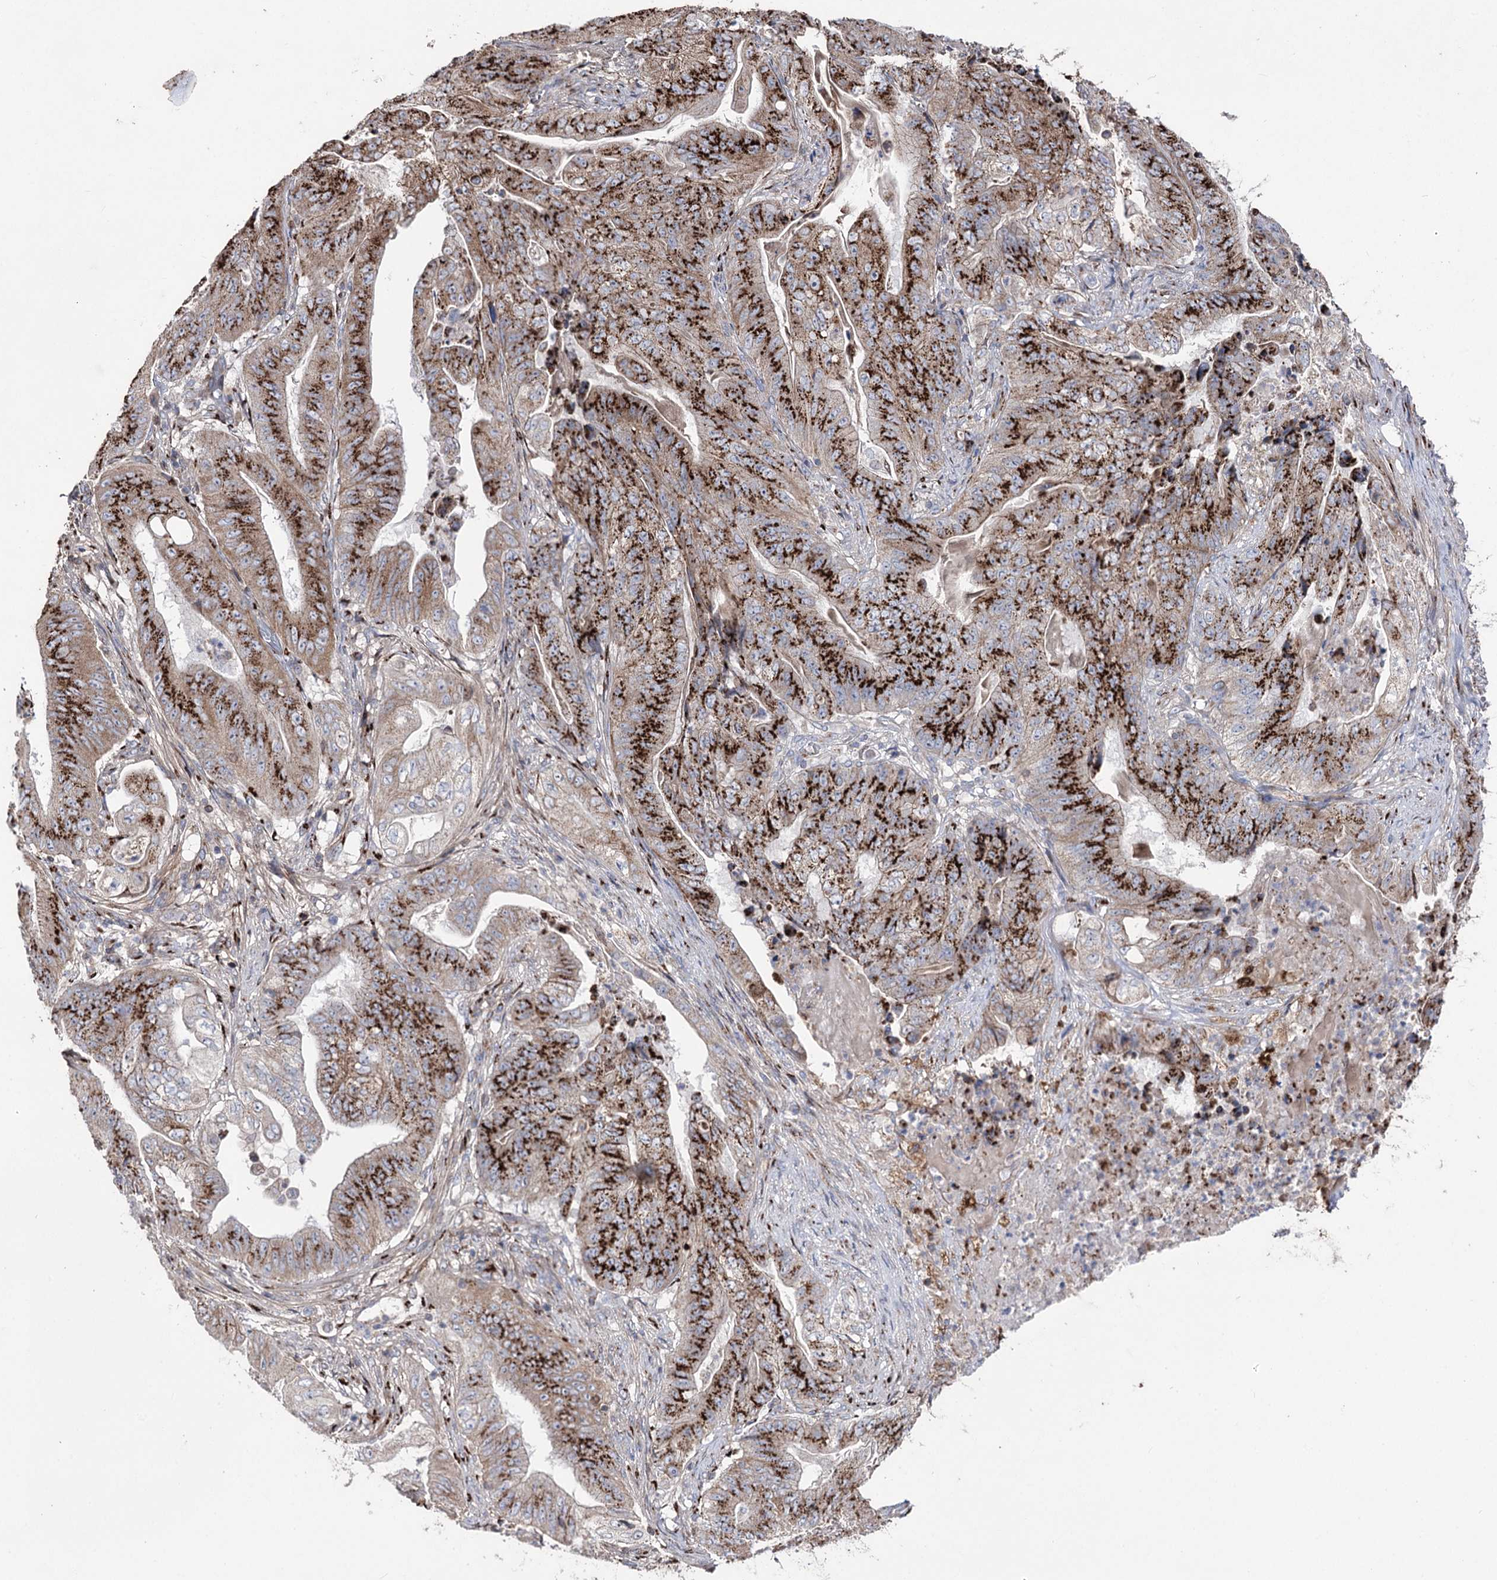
{"staining": {"intensity": "strong", "quantity": ">75%", "location": "cytoplasmic/membranous"}, "tissue": "stomach cancer", "cell_type": "Tumor cells", "image_type": "cancer", "snomed": [{"axis": "morphology", "description": "Adenocarcinoma, NOS"}, {"axis": "topography", "description": "Stomach"}], "caption": "A high-resolution image shows IHC staining of stomach cancer, which shows strong cytoplasmic/membranous expression in approximately >75% of tumor cells.", "gene": "ARHGAP20", "patient": {"sex": "female", "age": 73}}